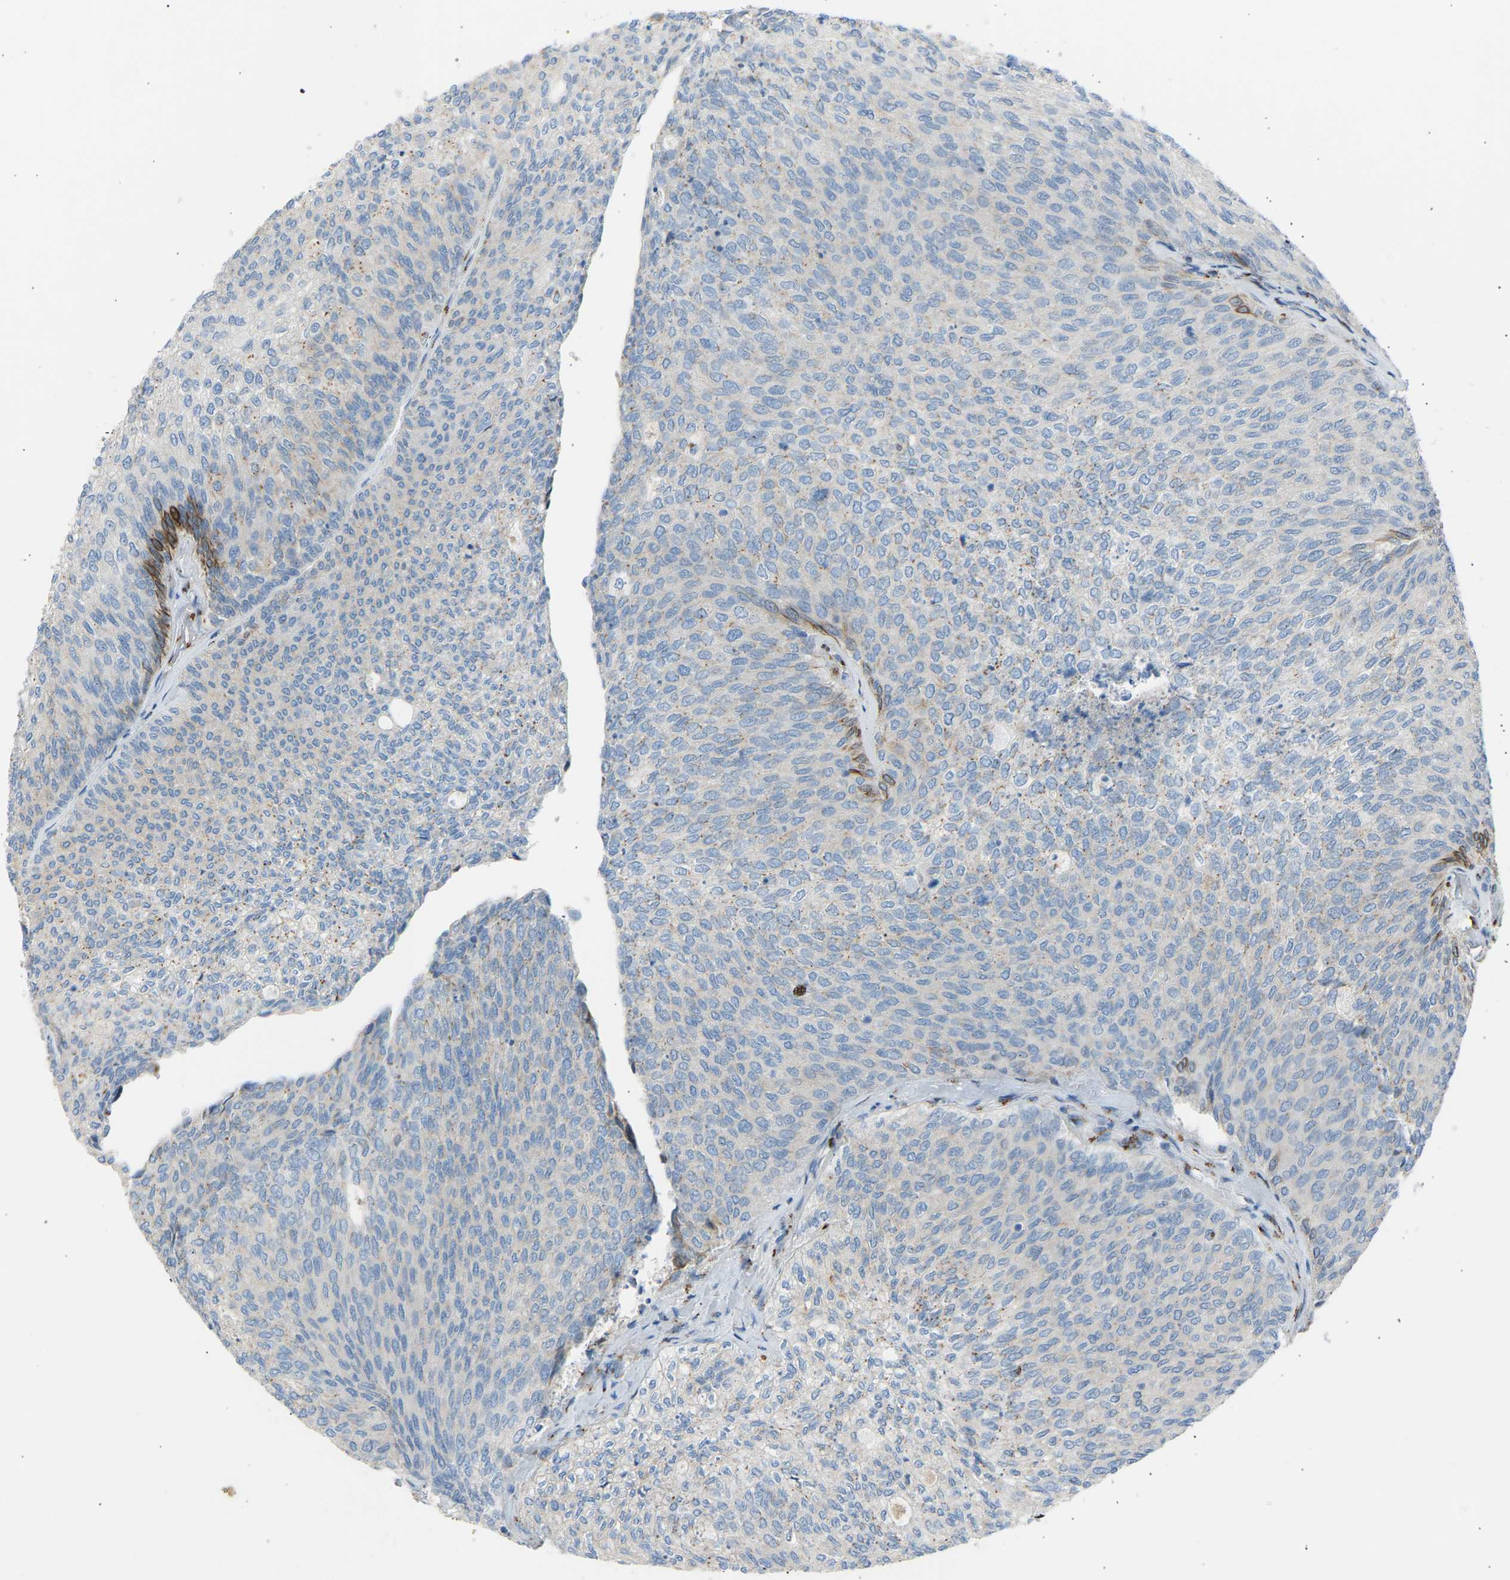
{"staining": {"intensity": "moderate", "quantity": "<25%", "location": "cytoplasmic/membranous"}, "tissue": "urothelial cancer", "cell_type": "Tumor cells", "image_type": "cancer", "snomed": [{"axis": "morphology", "description": "Urothelial carcinoma, Low grade"}, {"axis": "topography", "description": "Urinary bladder"}], "caption": "Brown immunohistochemical staining in urothelial carcinoma (low-grade) demonstrates moderate cytoplasmic/membranous positivity in approximately <25% of tumor cells.", "gene": "CYREN", "patient": {"sex": "female", "age": 79}}